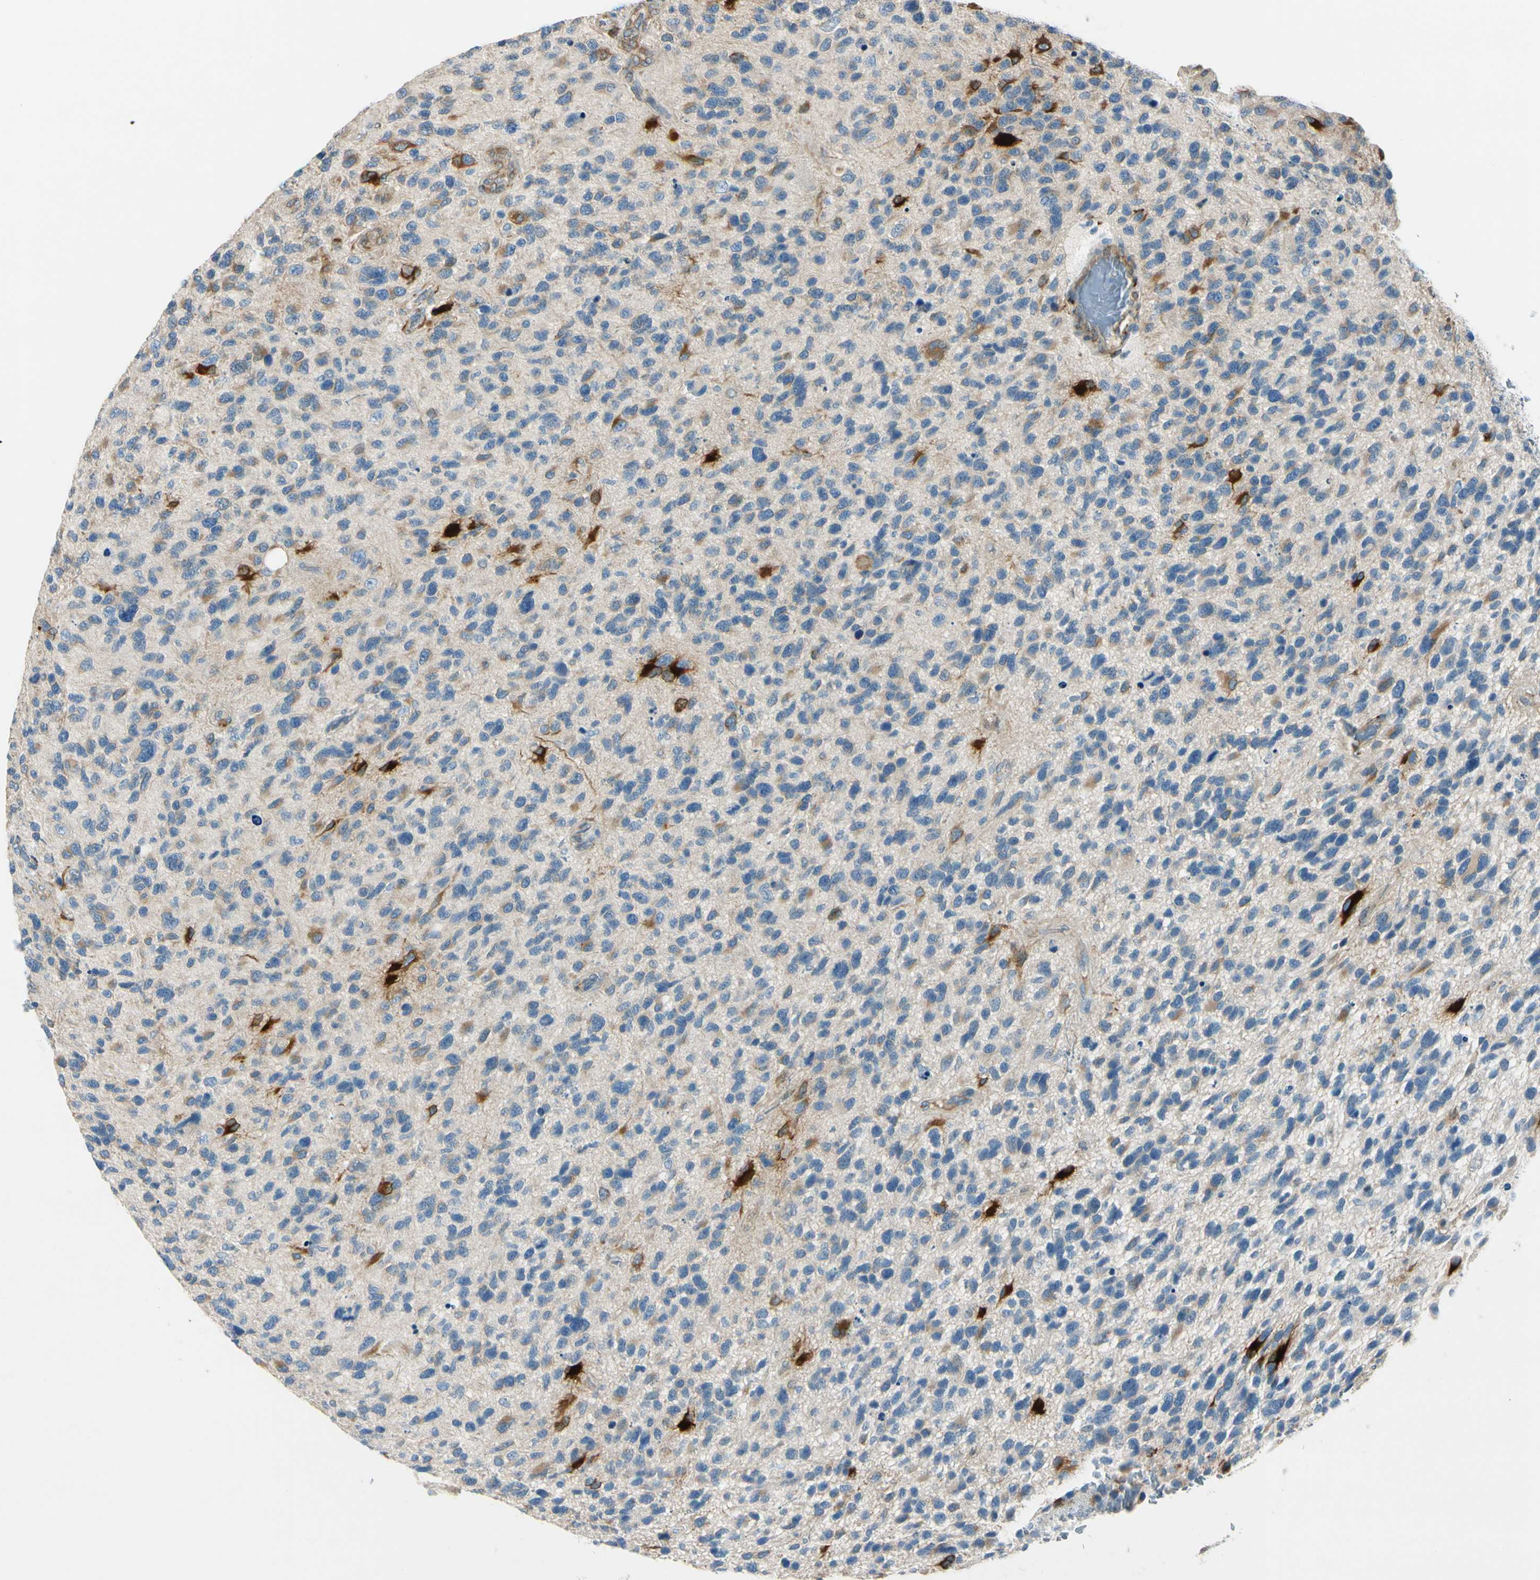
{"staining": {"intensity": "weak", "quantity": "25%-75%", "location": "cytoplasmic/membranous"}, "tissue": "glioma", "cell_type": "Tumor cells", "image_type": "cancer", "snomed": [{"axis": "morphology", "description": "Glioma, malignant, High grade"}, {"axis": "topography", "description": "Brain"}], "caption": "IHC histopathology image of human glioma stained for a protein (brown), which demonstrates low levels of weak cytoplasmic/membranous positivity in approximately 25%-75% of tumor cells.", "gene": "FKBP7", "patient": {"sex": "female", "age": 58}}